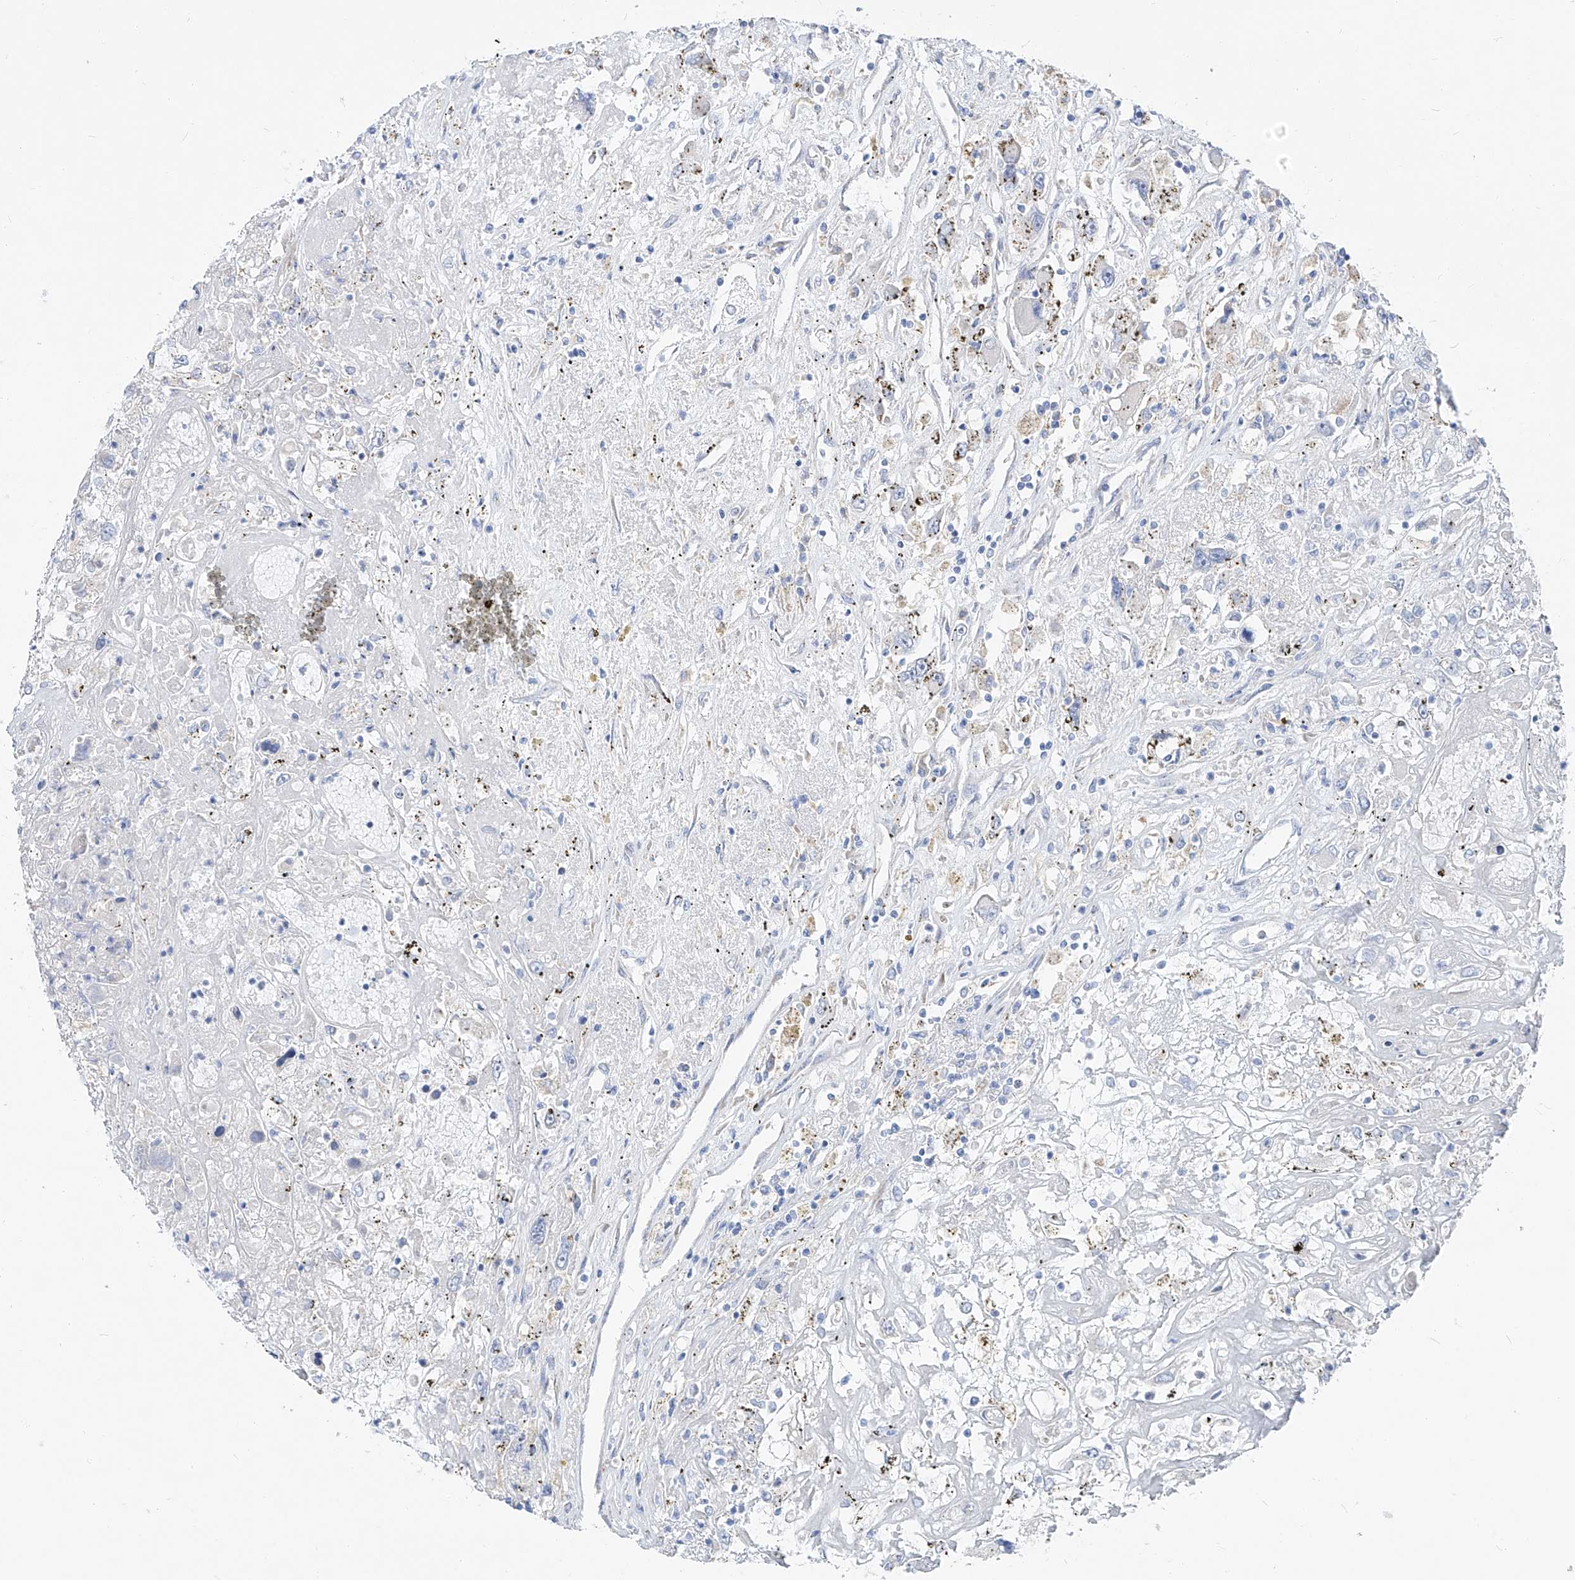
{"staining": {"intensity": "negative", "quantity": "none", "location": "none"}, "tissue": "renal cancer", "cell_type": "Tumor cells", "image_type": "cancer", "snomed": [{"axis": "morphology", "description": "Adenocarcinoma, NOS"}, {"axis": "topography", "description": "Kidney"}], "caption": "IHC micrograph of human adenocarcinoma (renal) stained for a protein (brown), which exhibits no staining in tumor cells. (Stains: DAB immunohistochemistry (IHC) with hematoxylin counter stain, Microscopy: brightfield microscopy at high magnification).", "gene": "UFL1", "patient": {"sex": "female", "age": 52}}